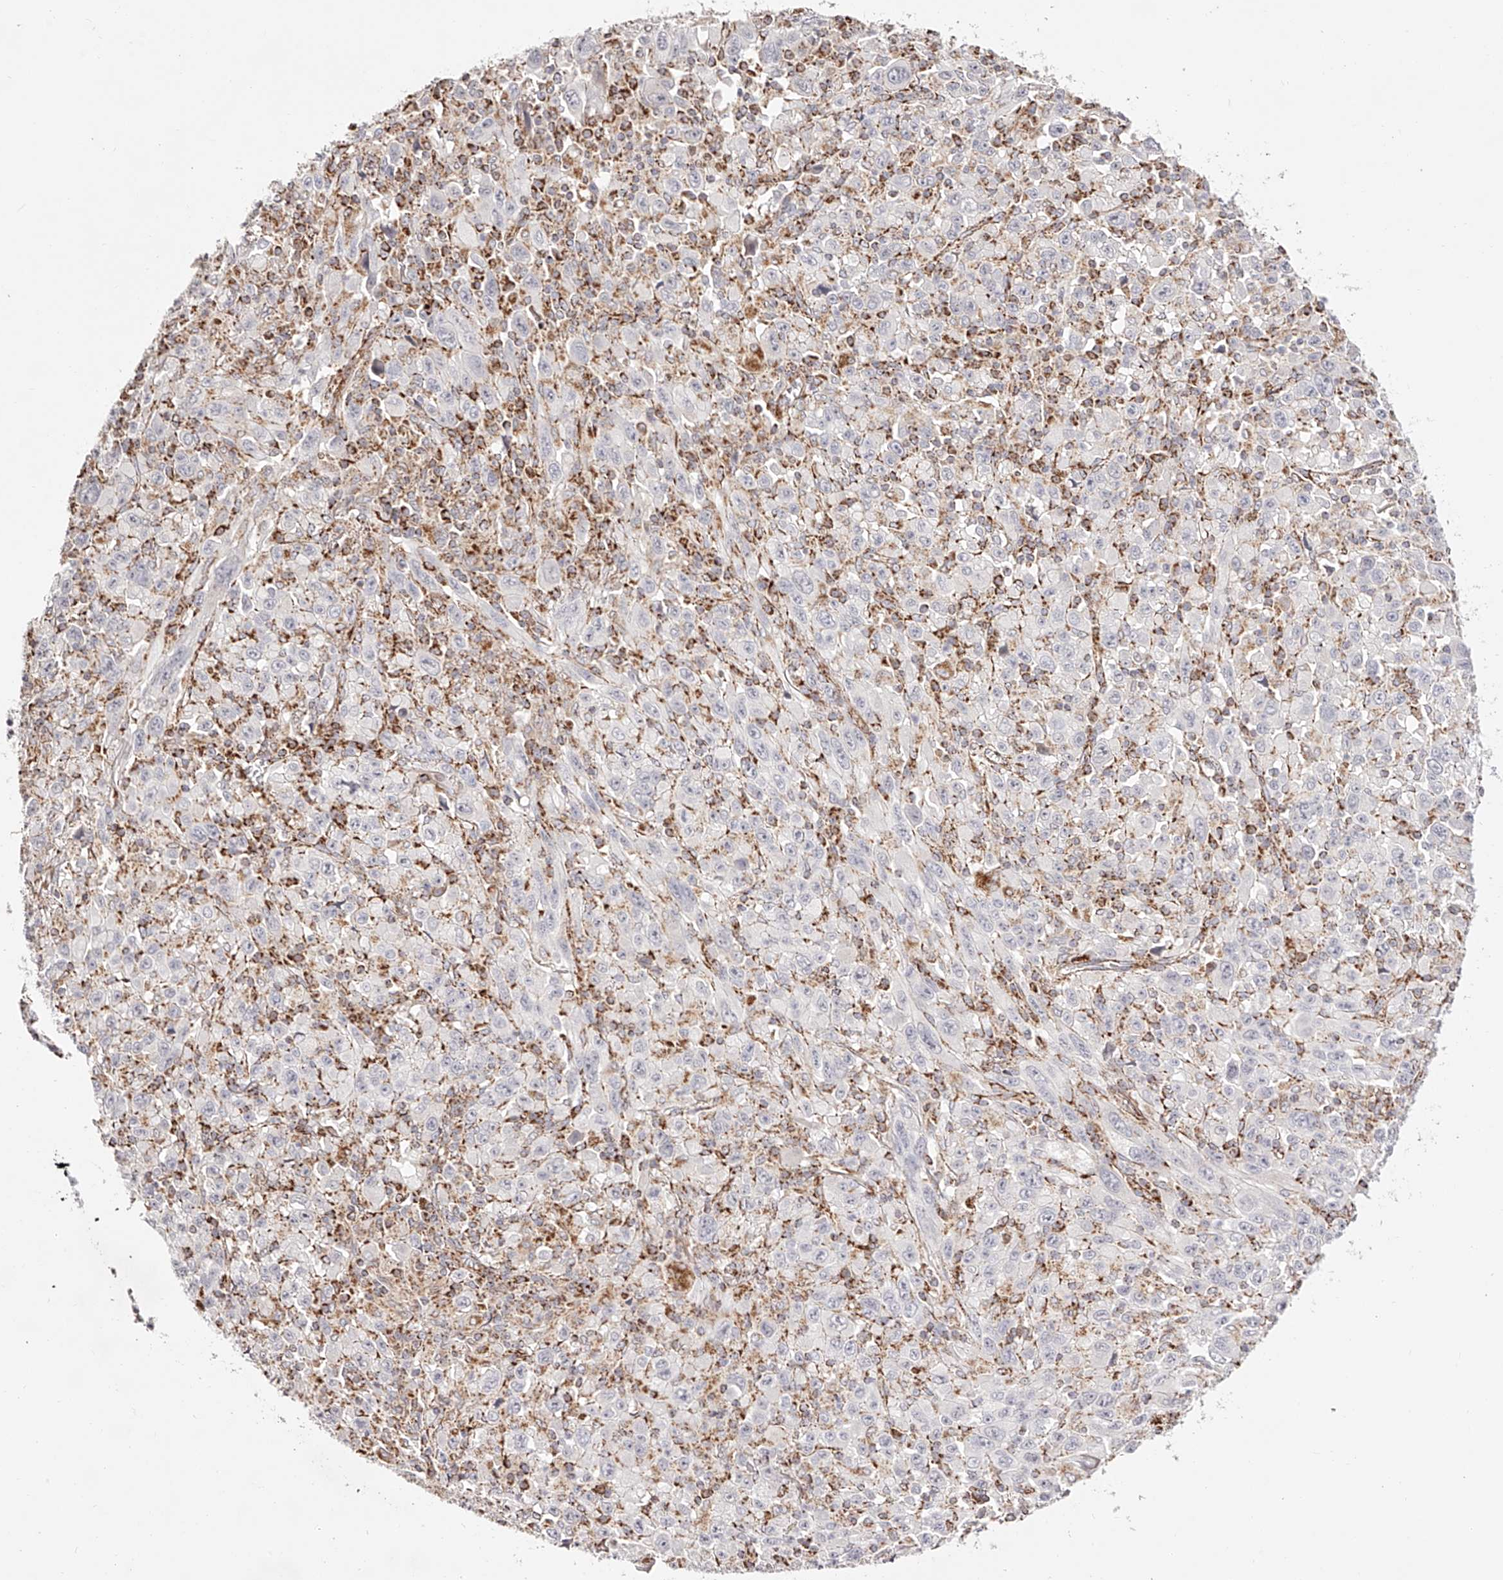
{"staining": {"intensity": "negative", "quantity": "none", "location": "none"}, "tissue": "melanoma", "cell_type": "Tumor cells", "image_type": "cancer", "snomed": [{"axis": "morphology", "description": "Malignant melanoma, Metastatic site"}, {"axis": "topography", "description": "Skin"}], "caption": "Malignant melanoma (metastatic site) was stained to show a protein in brown. There is no significant expression in tumor cells.", "gene": "NDUFV3", "patient": {"sex": "female", "age": 56}}